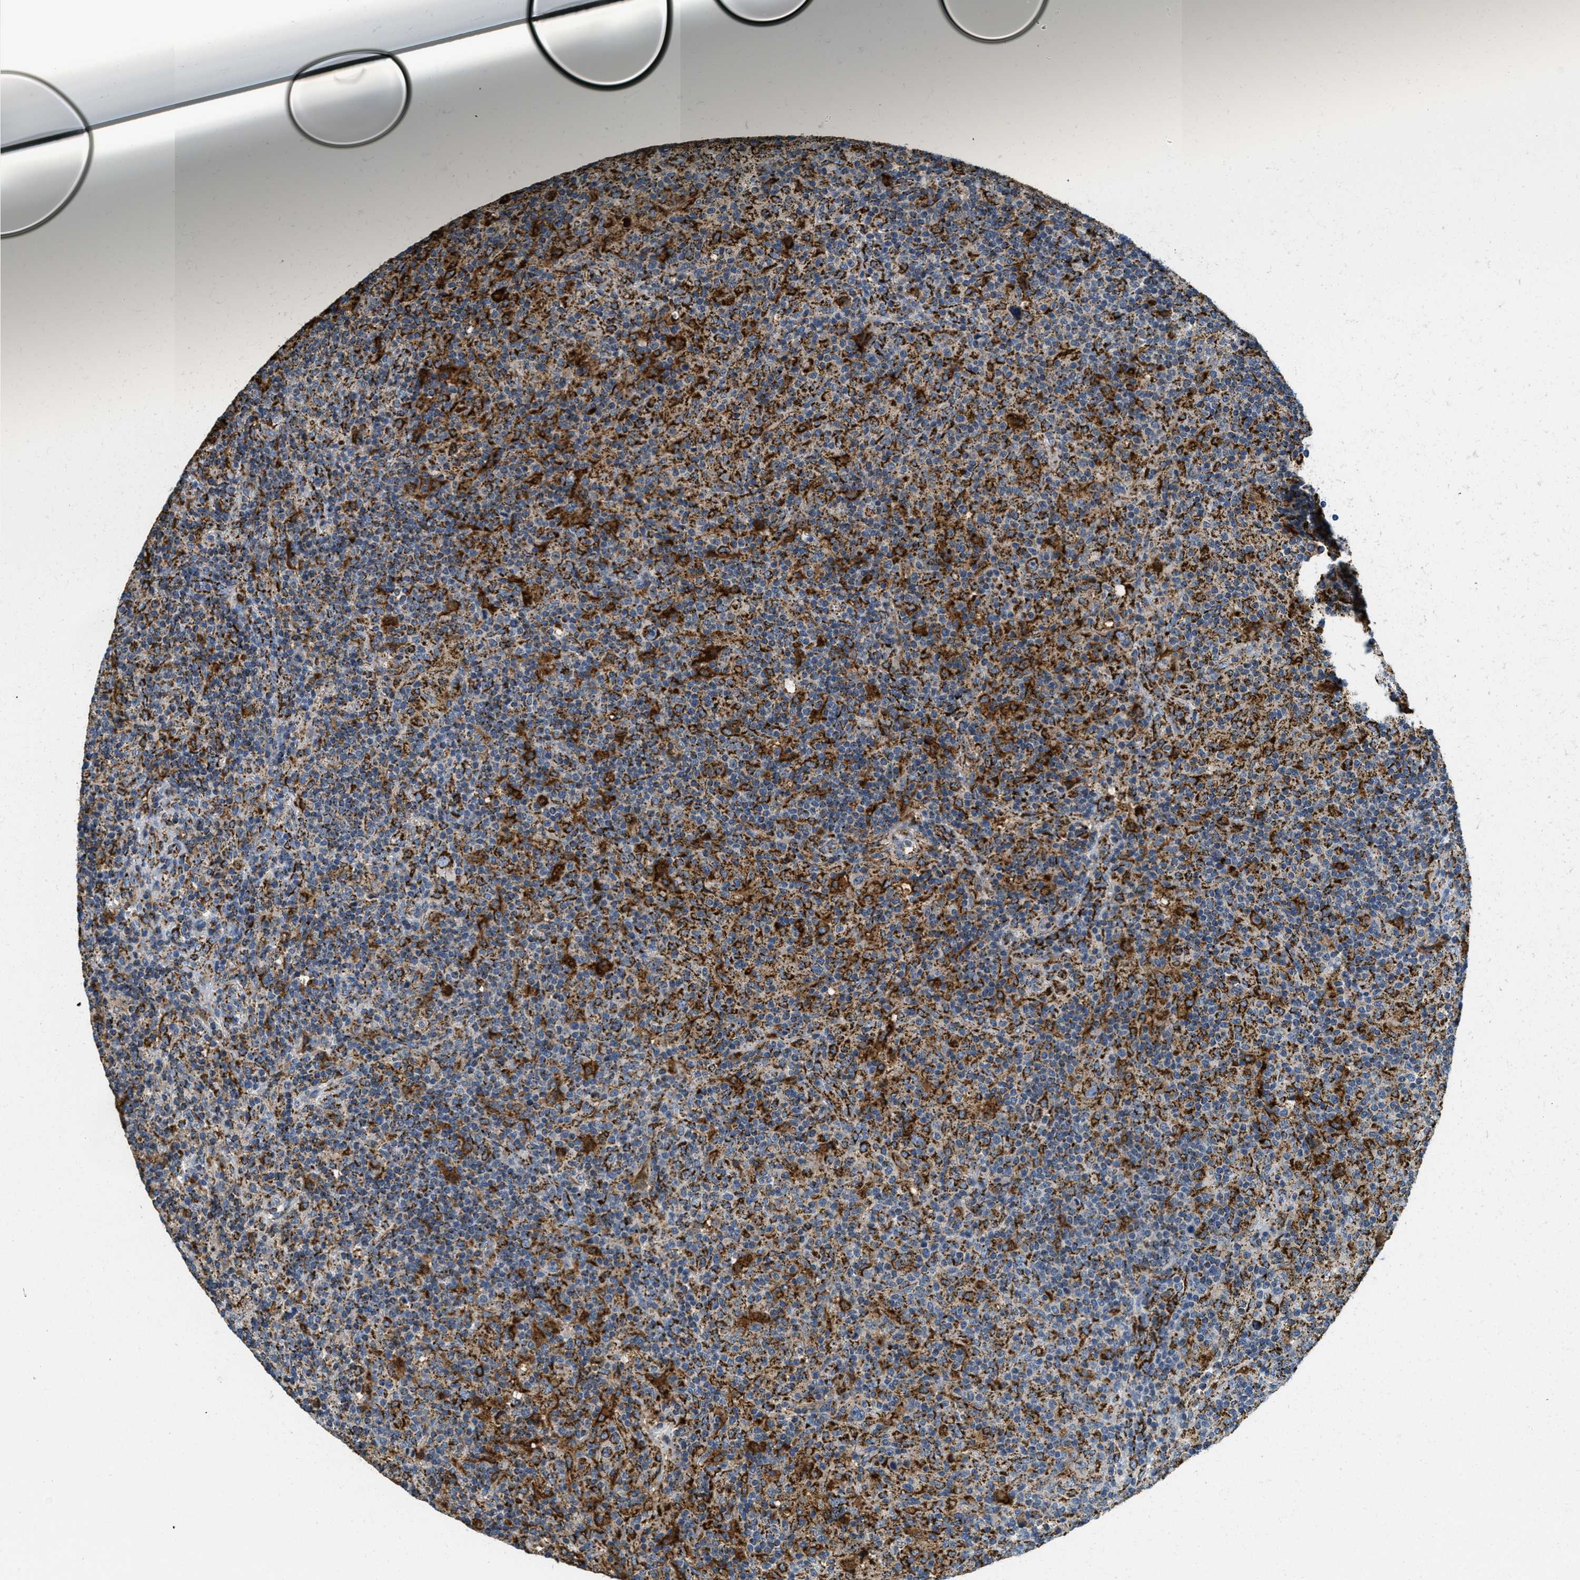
{"staining": {"intensity": "strong", "quantity": "<25%", "location": "cytoplasmic/membranous"}, "tissue": "lymphoma", "cell_type": "Tumor cells", "image_type": "cancer", "snomed": [{"axis": "morphology", "description": "Hodgkin's disease, NOS"}, {"axis": "topography", "description": "Lymph node"}], "caption": "The immunohistochemical stain labels strong cytoplasmic/membranous positivity in tumor cells of Hodgkin's disease tissue.", "gene": "HLCS", "patient": {"sex": "male", "age": 70}}